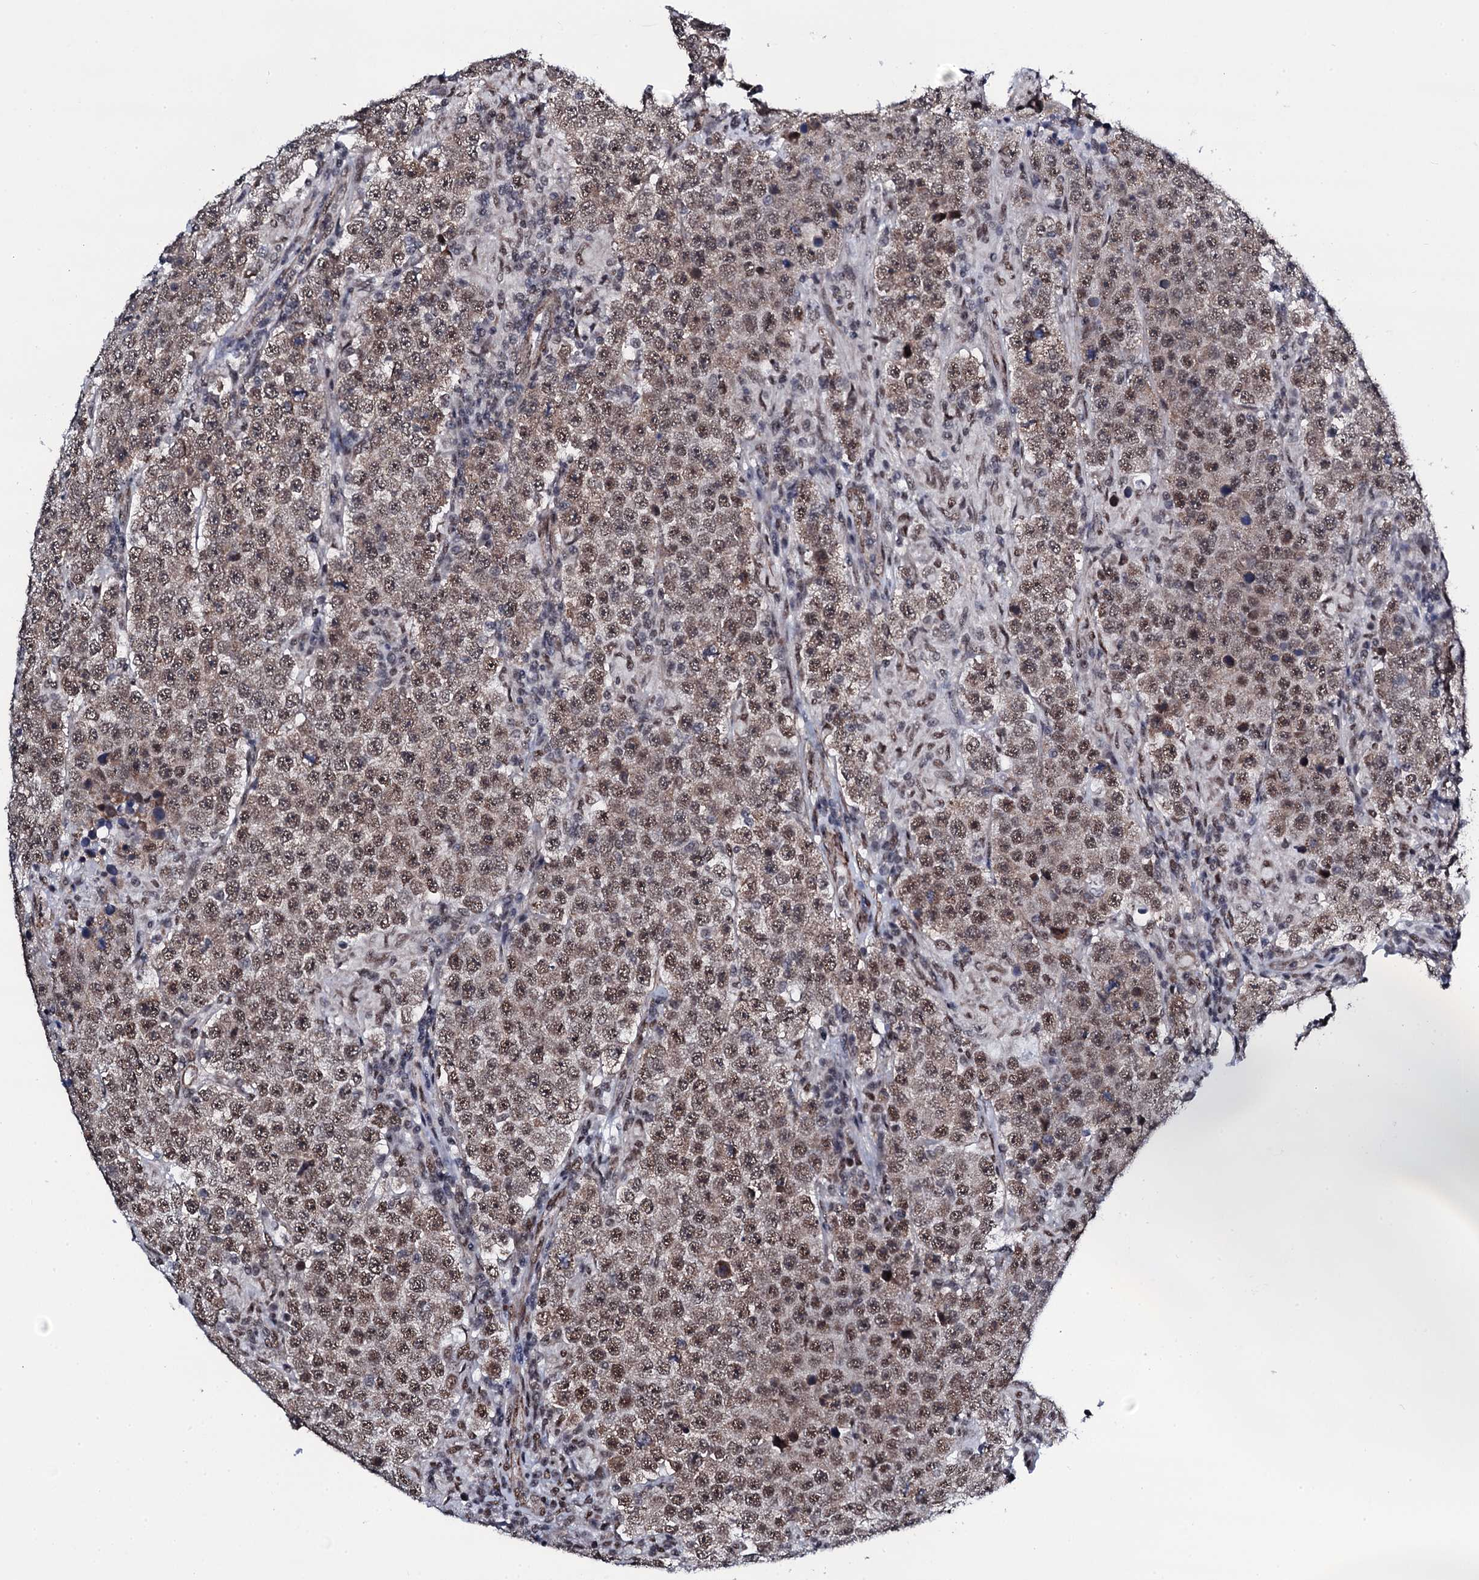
{"staining": {"intensity": "moderate", "quantity": ">75%", "location": "cytoplasmic/membranous,nuclear"}, "tissue": "testis cancer", "cell_type": "Tumor cells", "image_type": "cancer", "snomed": [{"axis": "morphology", "description": "Normal tissue, NOS"}, {"axis": "morphology", "description": "Urothelial carcinoma, High grade"}, {"axis": "morphology", "description": "Seminoma, NOS"}, {"axis": "morphology", "description": "Carcinoma, Embryonal, NOS"}, {"axis": "topography", "description": "Urinary bladder"}, {"axis": "topography", "description": "Testis"}], "caption": "A brown stain shows moderate cytoplasmic/membranous and nuclear positivity of a protein in human testis seminoma tumor cells. (DAB (3,3'-diaminobenzidine) = brown stain, brightfield microscopy at high magnification).", "gene": "CWC15", "patient": {"sex": "male", "age": 41}}